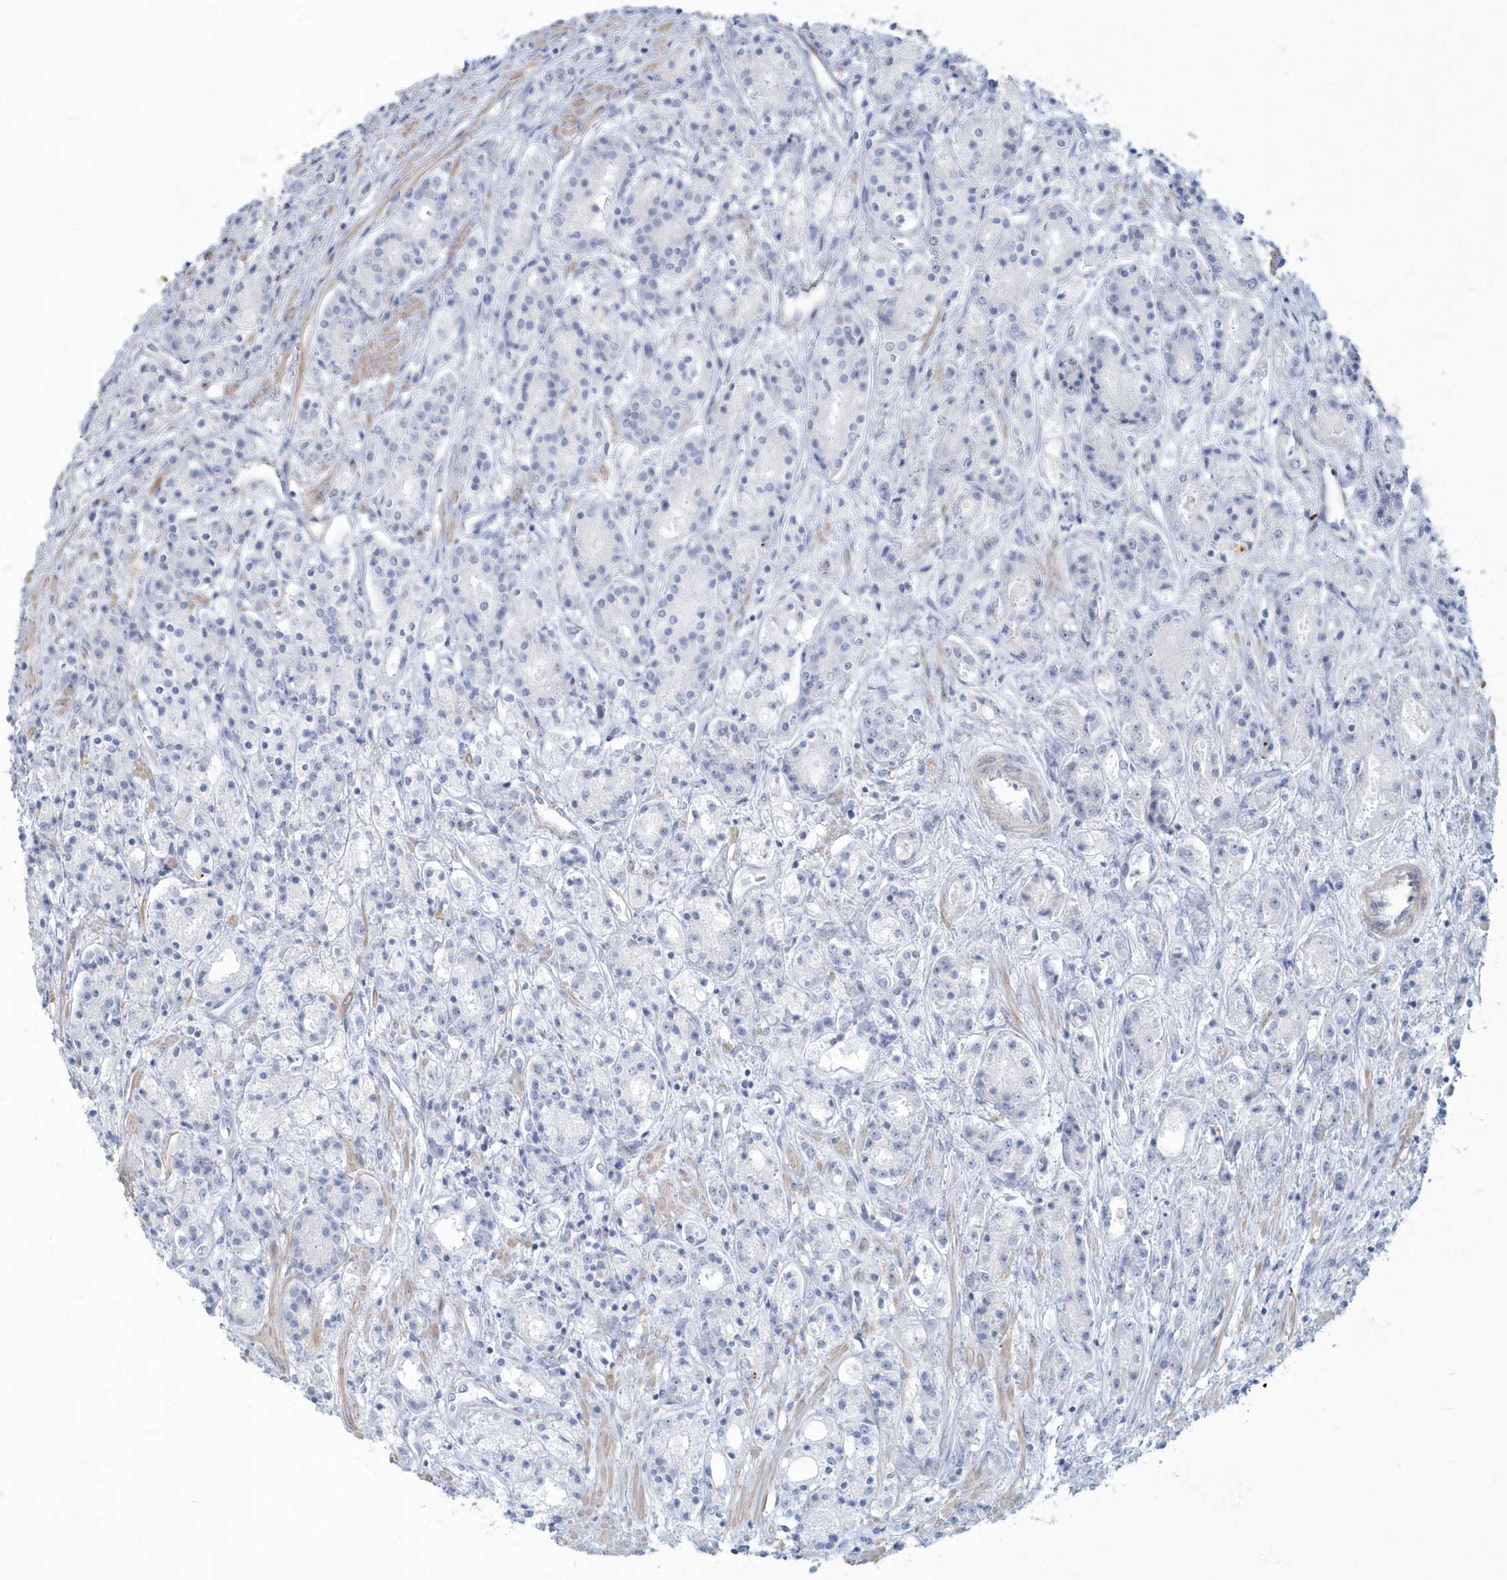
{"staining": {"intensity": "negative", "quantity": "none", "location": "none"}, "tissue": "prostate cancer", "cell_type": "Tumor cells", "image_type": "cancer", "snomed": [{"axis": "morphology", "description": "Adenocarcinoma, High grade"}, {"axis": "topography", "description": "Prostate"}], "caption": "This micrograph is of prostate cancer stained with immunohistochemistry (IHC) to label a protein in brown with the nuclei are counter-stained blue. There is no expression in tumor cells.", "gene": "MYOT", "patient": {"sex": "male", "age": 60}}